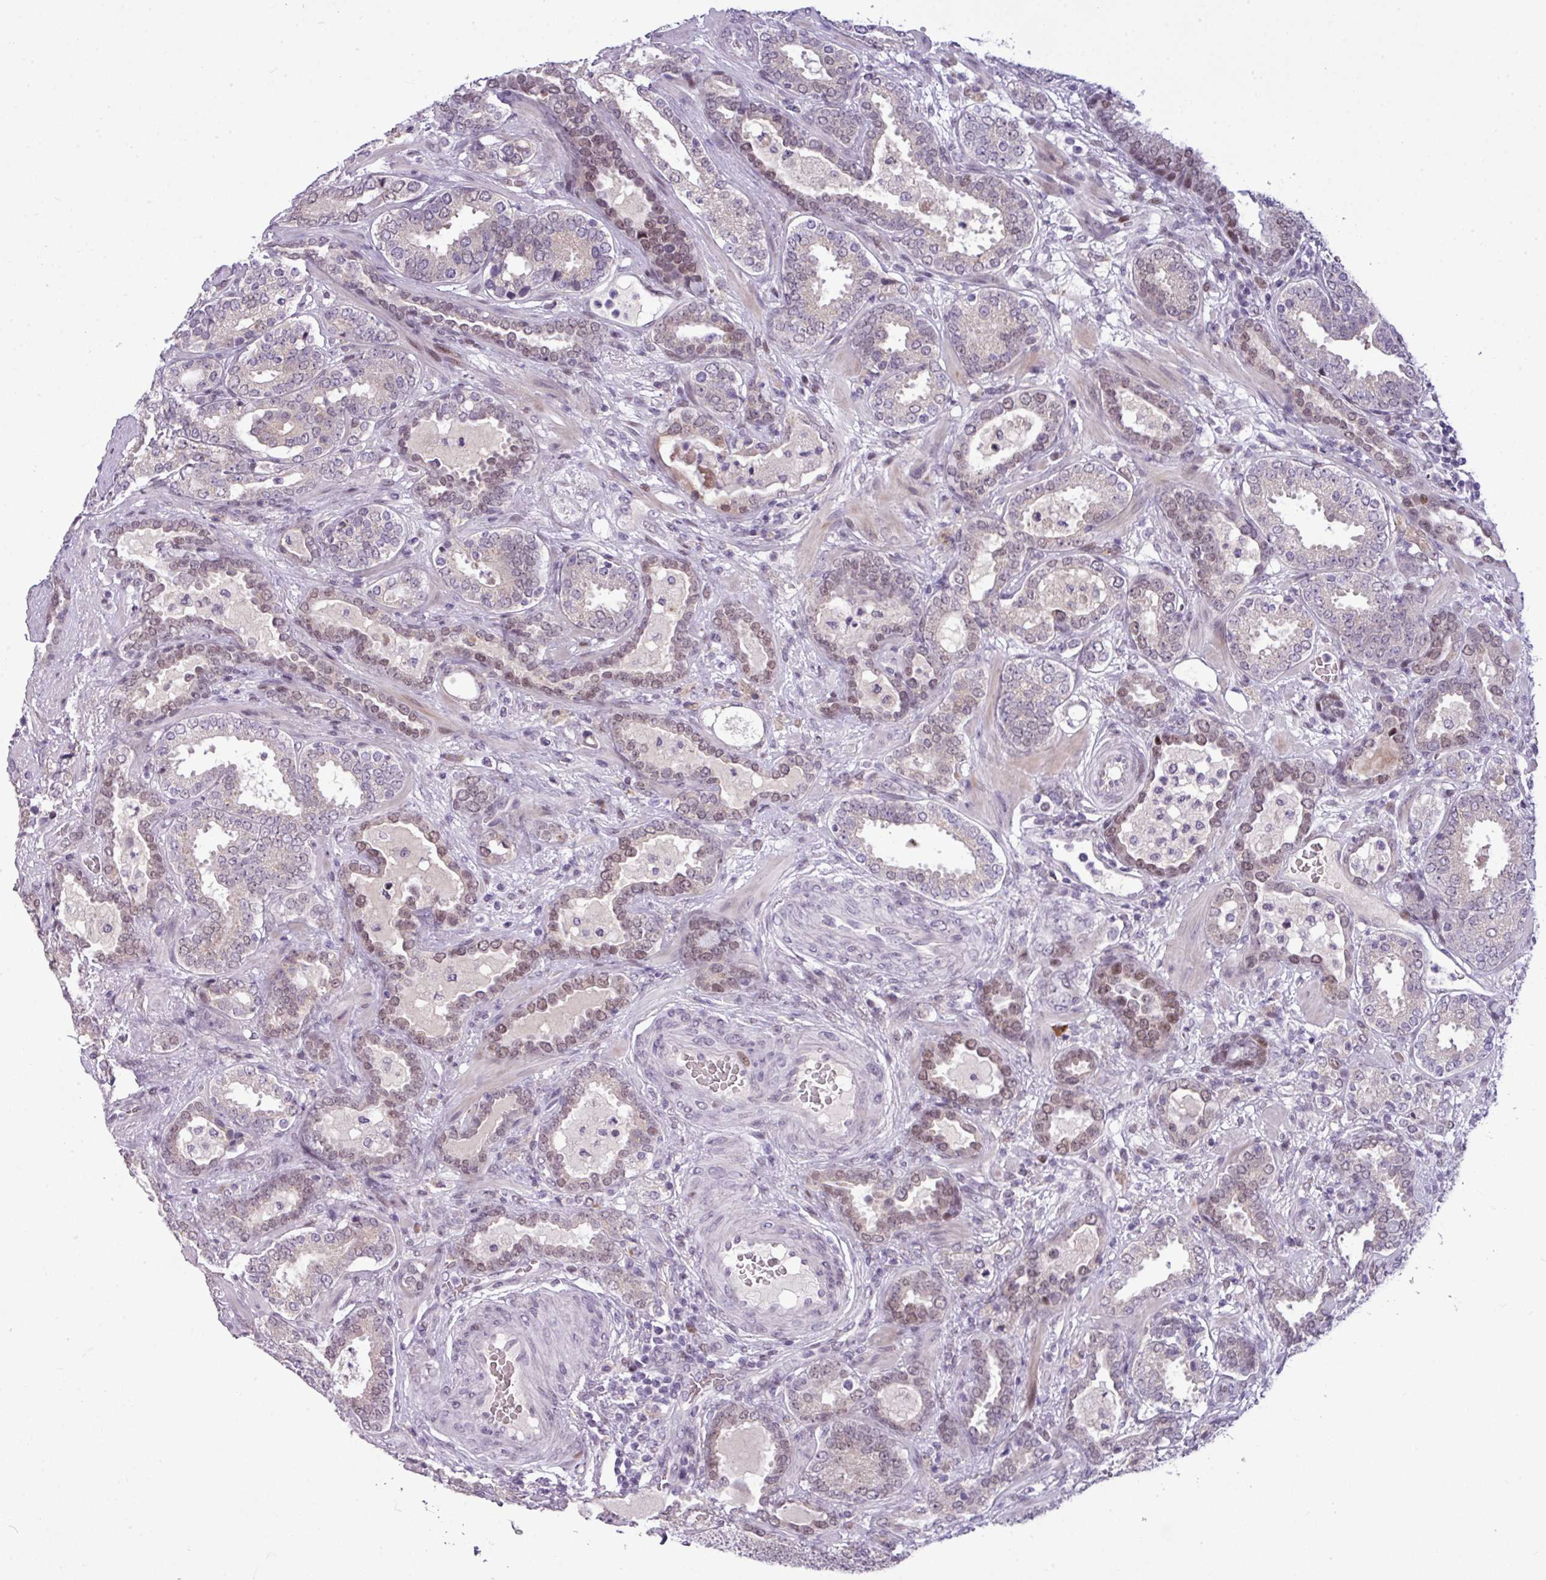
{"staining": {"intensity": "weak", "quantity": "<25%", "location": "nuclear"}, "tissue": "prostate cancer", "cell_type": "Tumor cells", "image_type": "cancer", "snomed": [{"axis": "morphology", "description": "Adenocarcinoma, High grade"}, {"axis": "topography", "description": "Prostate"}], "caption": "There is no significant positivity in tumor cells of prostate adenocarcinoma (high-grade).", "gene": "SLC66A2", "patient": {"sex": "male", "age": 65}}